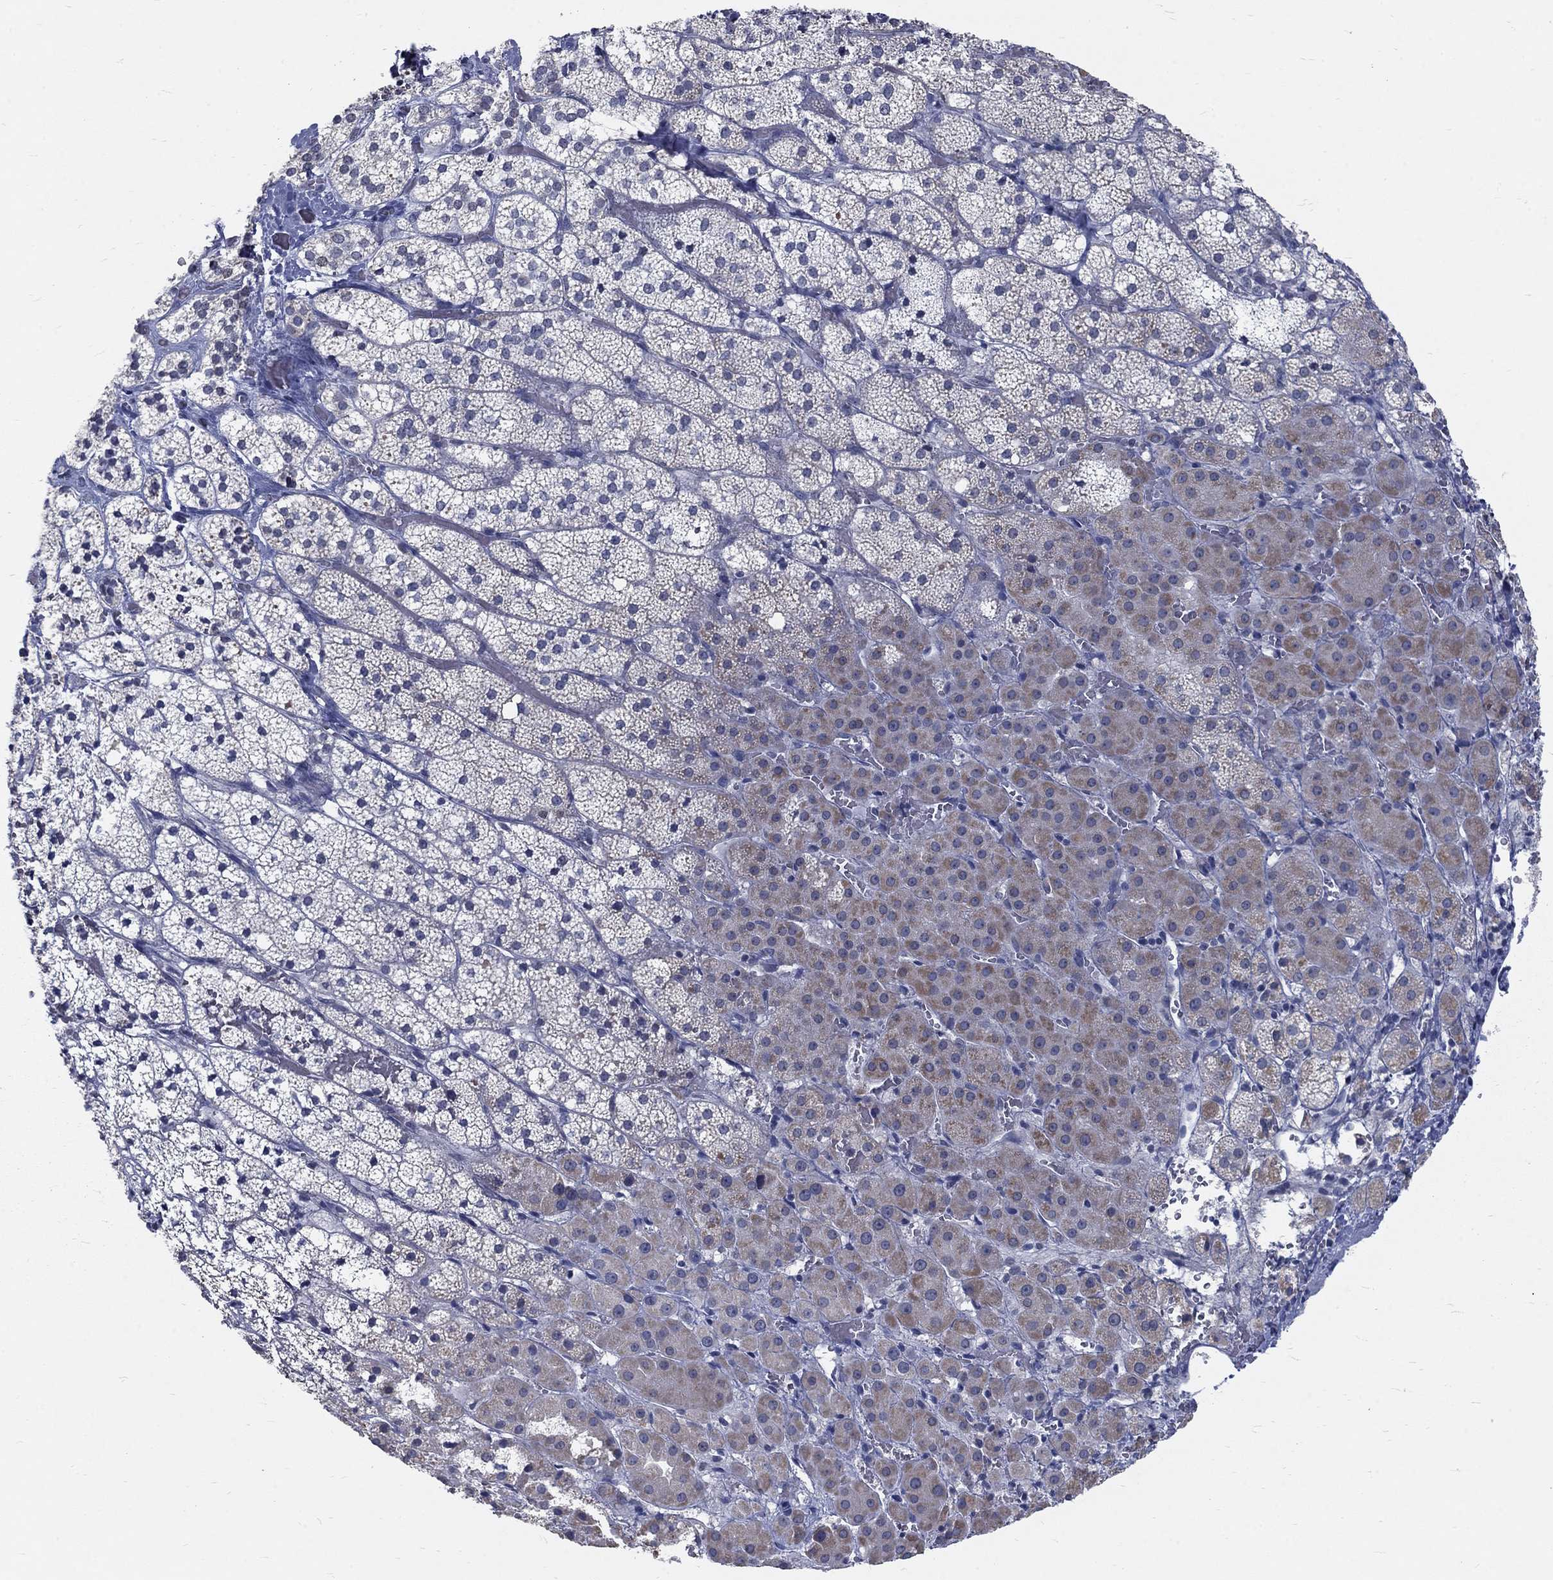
{"staining": {"intensity": "moderate", "quantity": "<25%", "location": "cytoplasmic/membranous"}, "tissue": "adrenal gland", "cell_type": "Glandular cells", "image_type": "normal", "snomed": [{"axis": "morphology", "description": "Normal tissue, NOS"}, {"axis": "topography", "description": "Adrenal gland"}], "caption": "Adrenal gland stained with immunohistochemistry (IHC) reveals moderate cytoplasmic/membranous positivity in about <25% of glandular cells.", "gene": "GCFC2", "patient": {"sex": "male", "age": 53}}